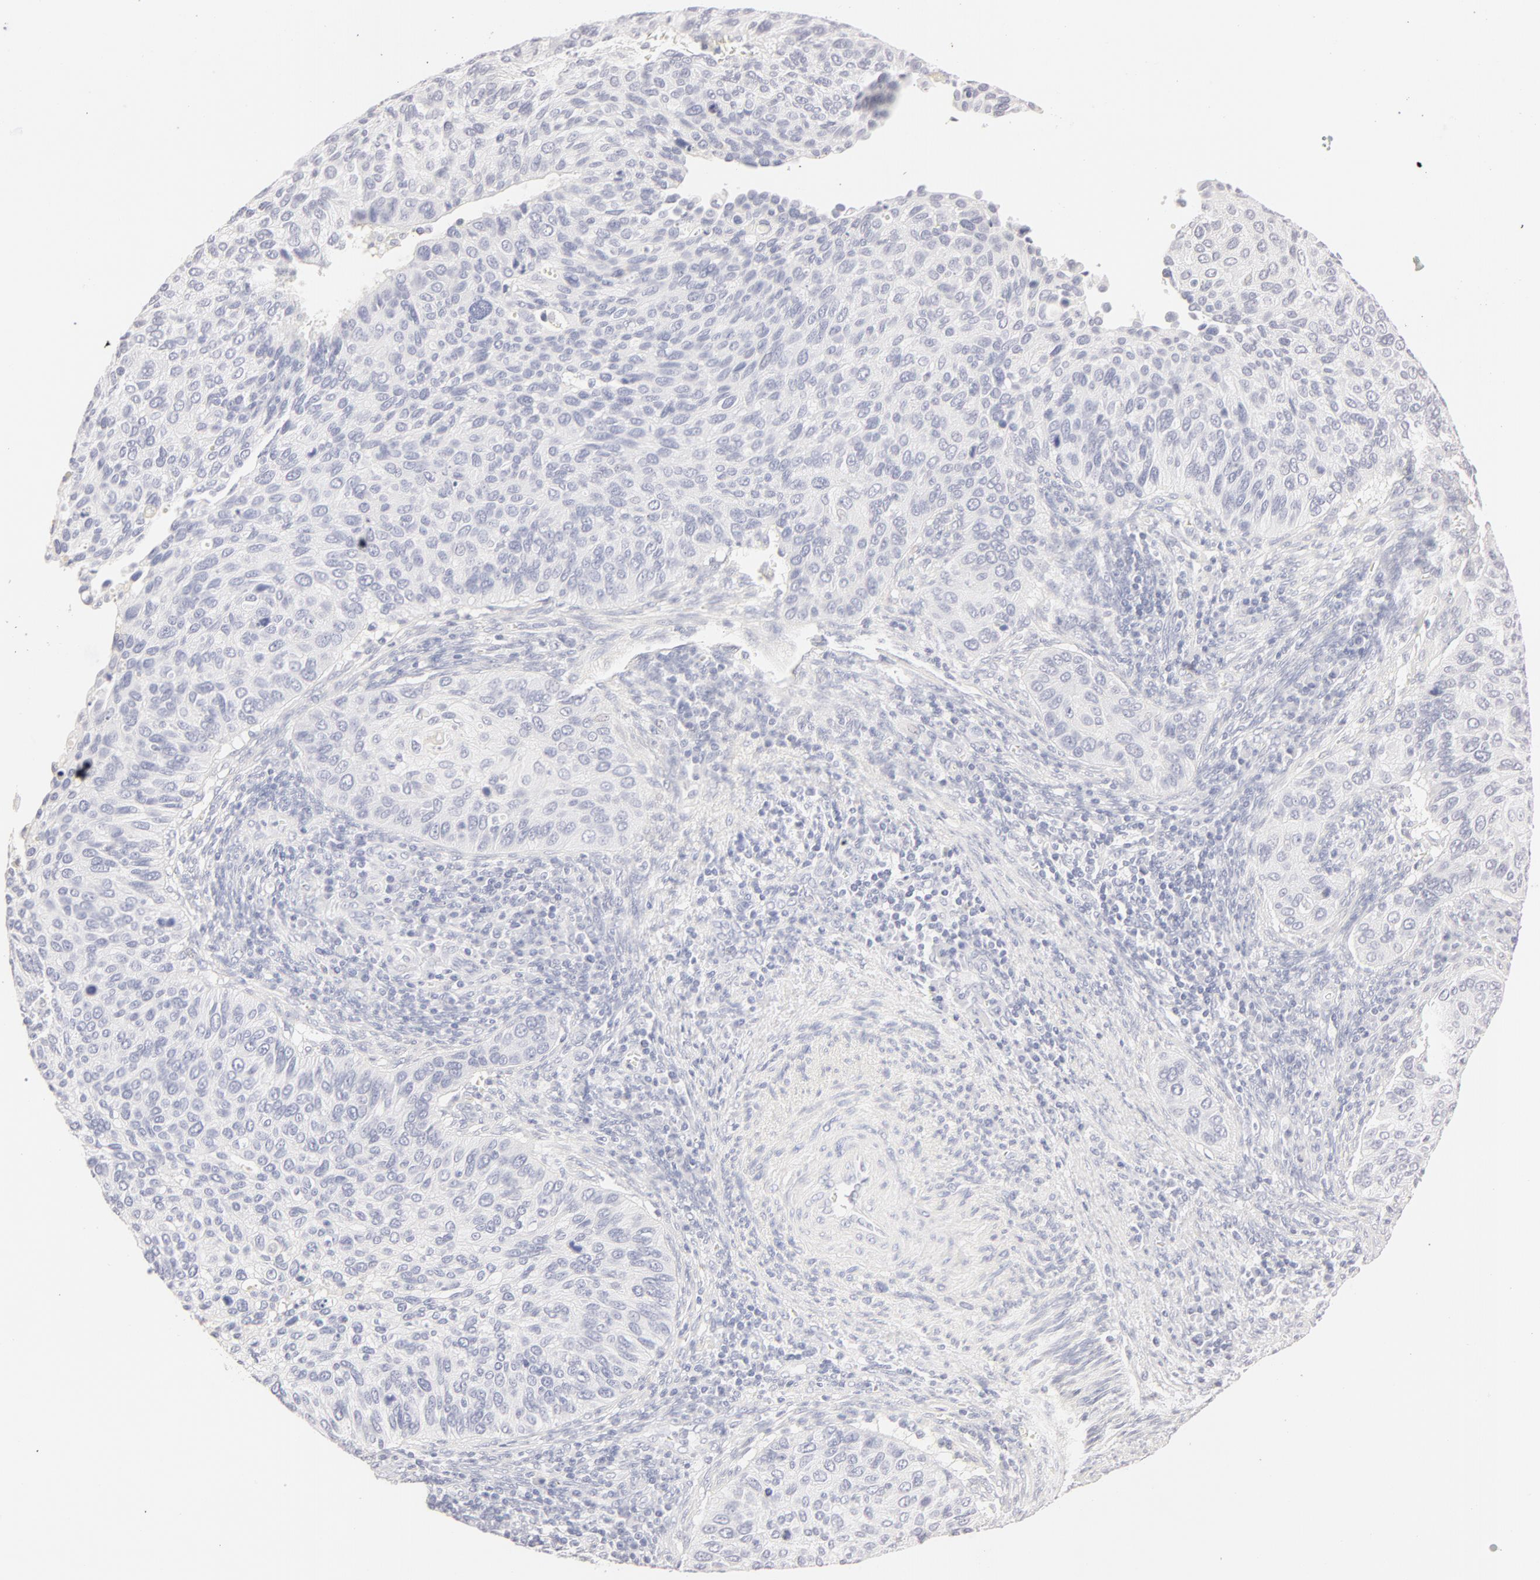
{"staining": {"intensity": "negative", "quantity": "none", "location": "none"}, "tissue": "cervical cancer", "cell_type": "Tumor cells", "image_type": "cancer", "snomed": [{"axis": "morphology", "description": "Adenocarcinoma, NOS"}, {"axis": "topography", "description": "Cervix"}], "caption": "Cervical adenocarcinoma was stained to show a protein in brown. There is no significant staining in tumor cells.", "gene": "LGALS7B", "patient": {"sex": "female", "age": 29}}